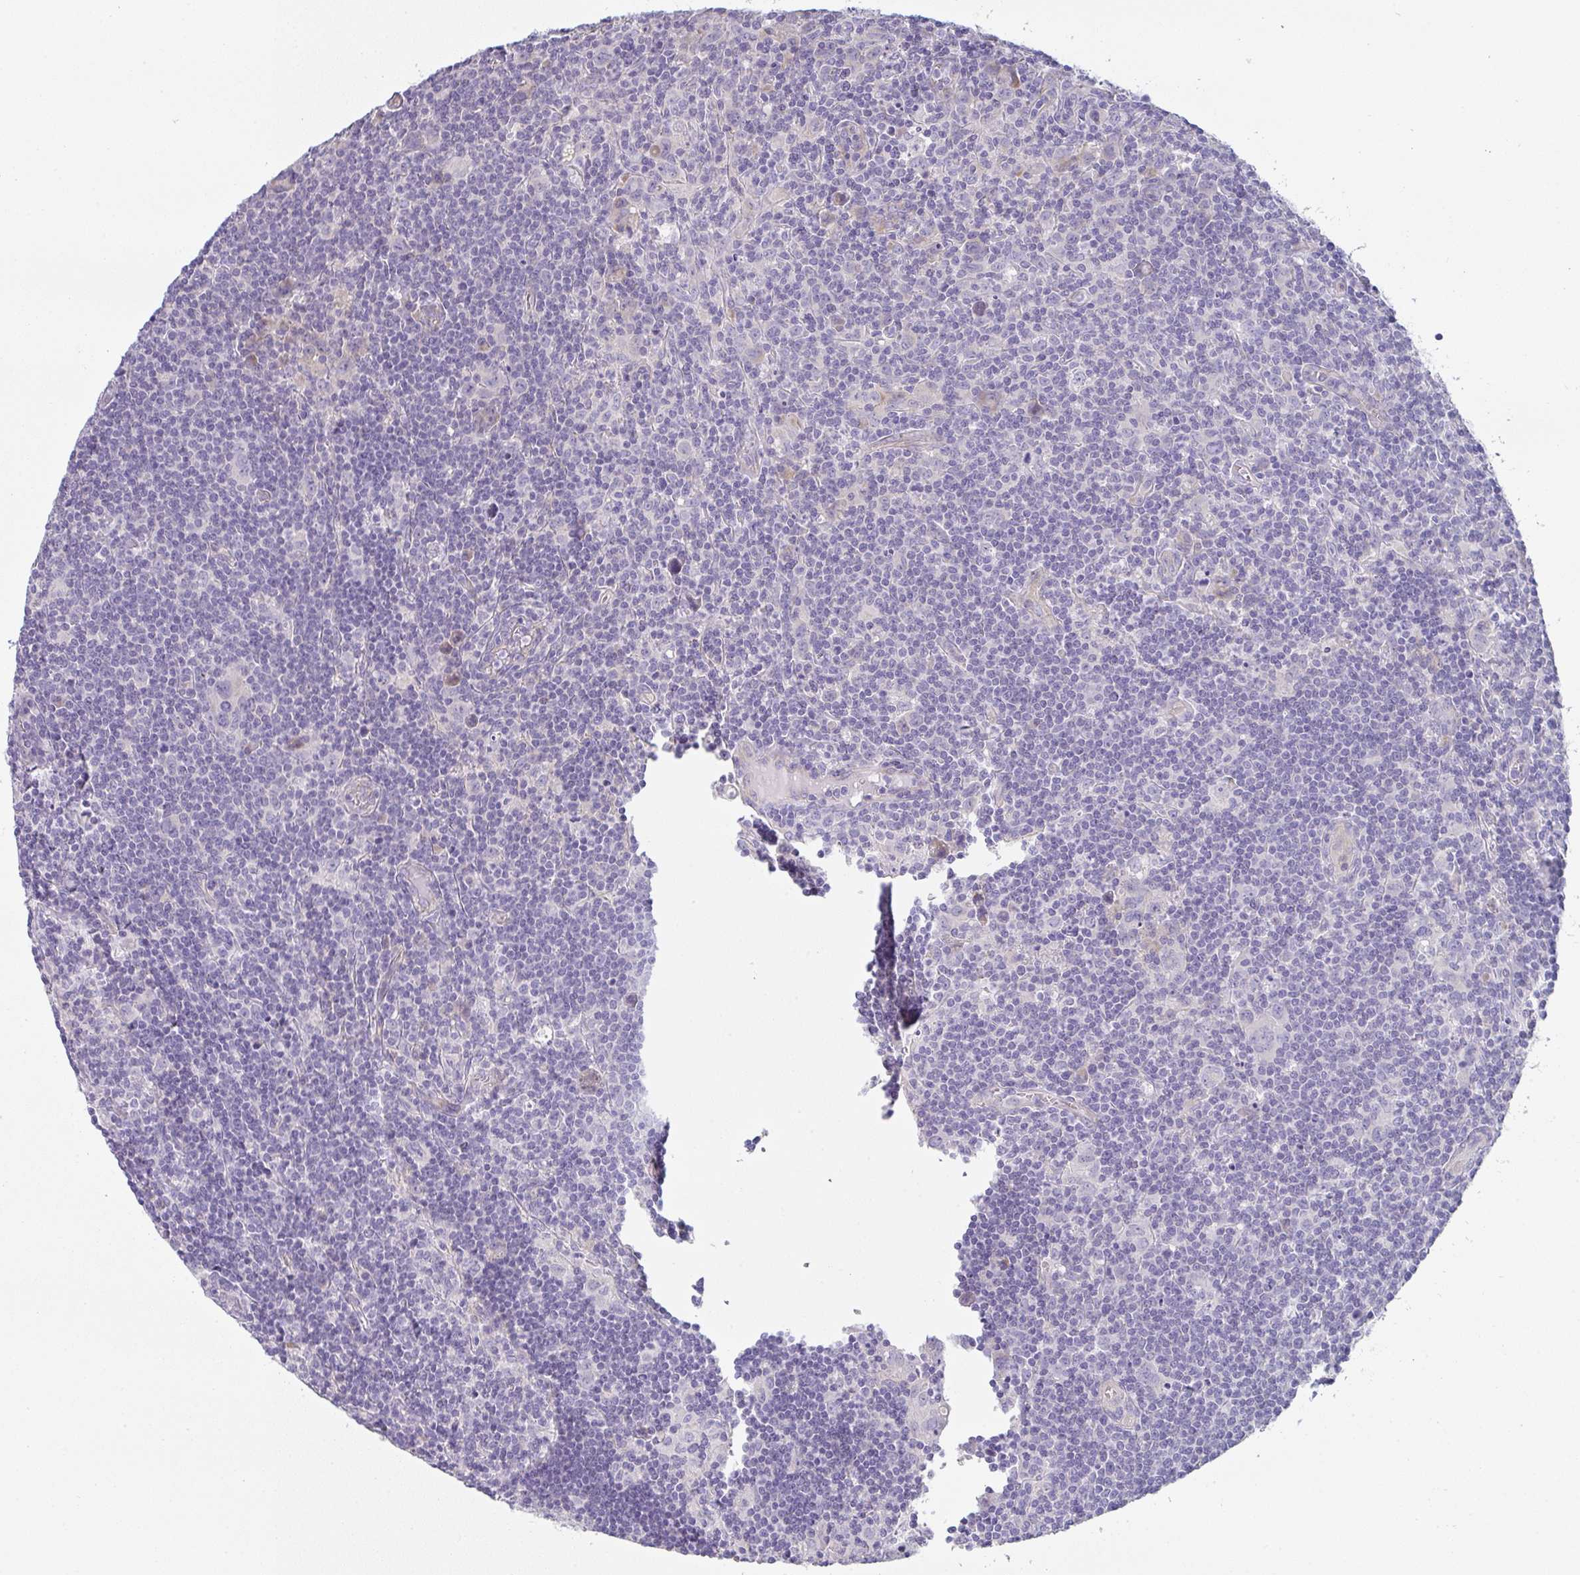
{"staining": {"intensity": "negative", "quantity": "none", "location": "none"}, "tissue": "lymphoma", "cell_type": "Tumor cells", "image_type": "cancer", "snomed": [{"axis": "morphology", "description": "Hodgkin's disease, NOS"}, {"axis": "topography", "description": "Lymph node"}], "caption": "Immunohistochemistry of Hodgkin's disease shows no expression in tumor cells. Nuclei are stained in blue.", "gene": "FILIP1", "patient": {"sex": "female", "age": 18}}